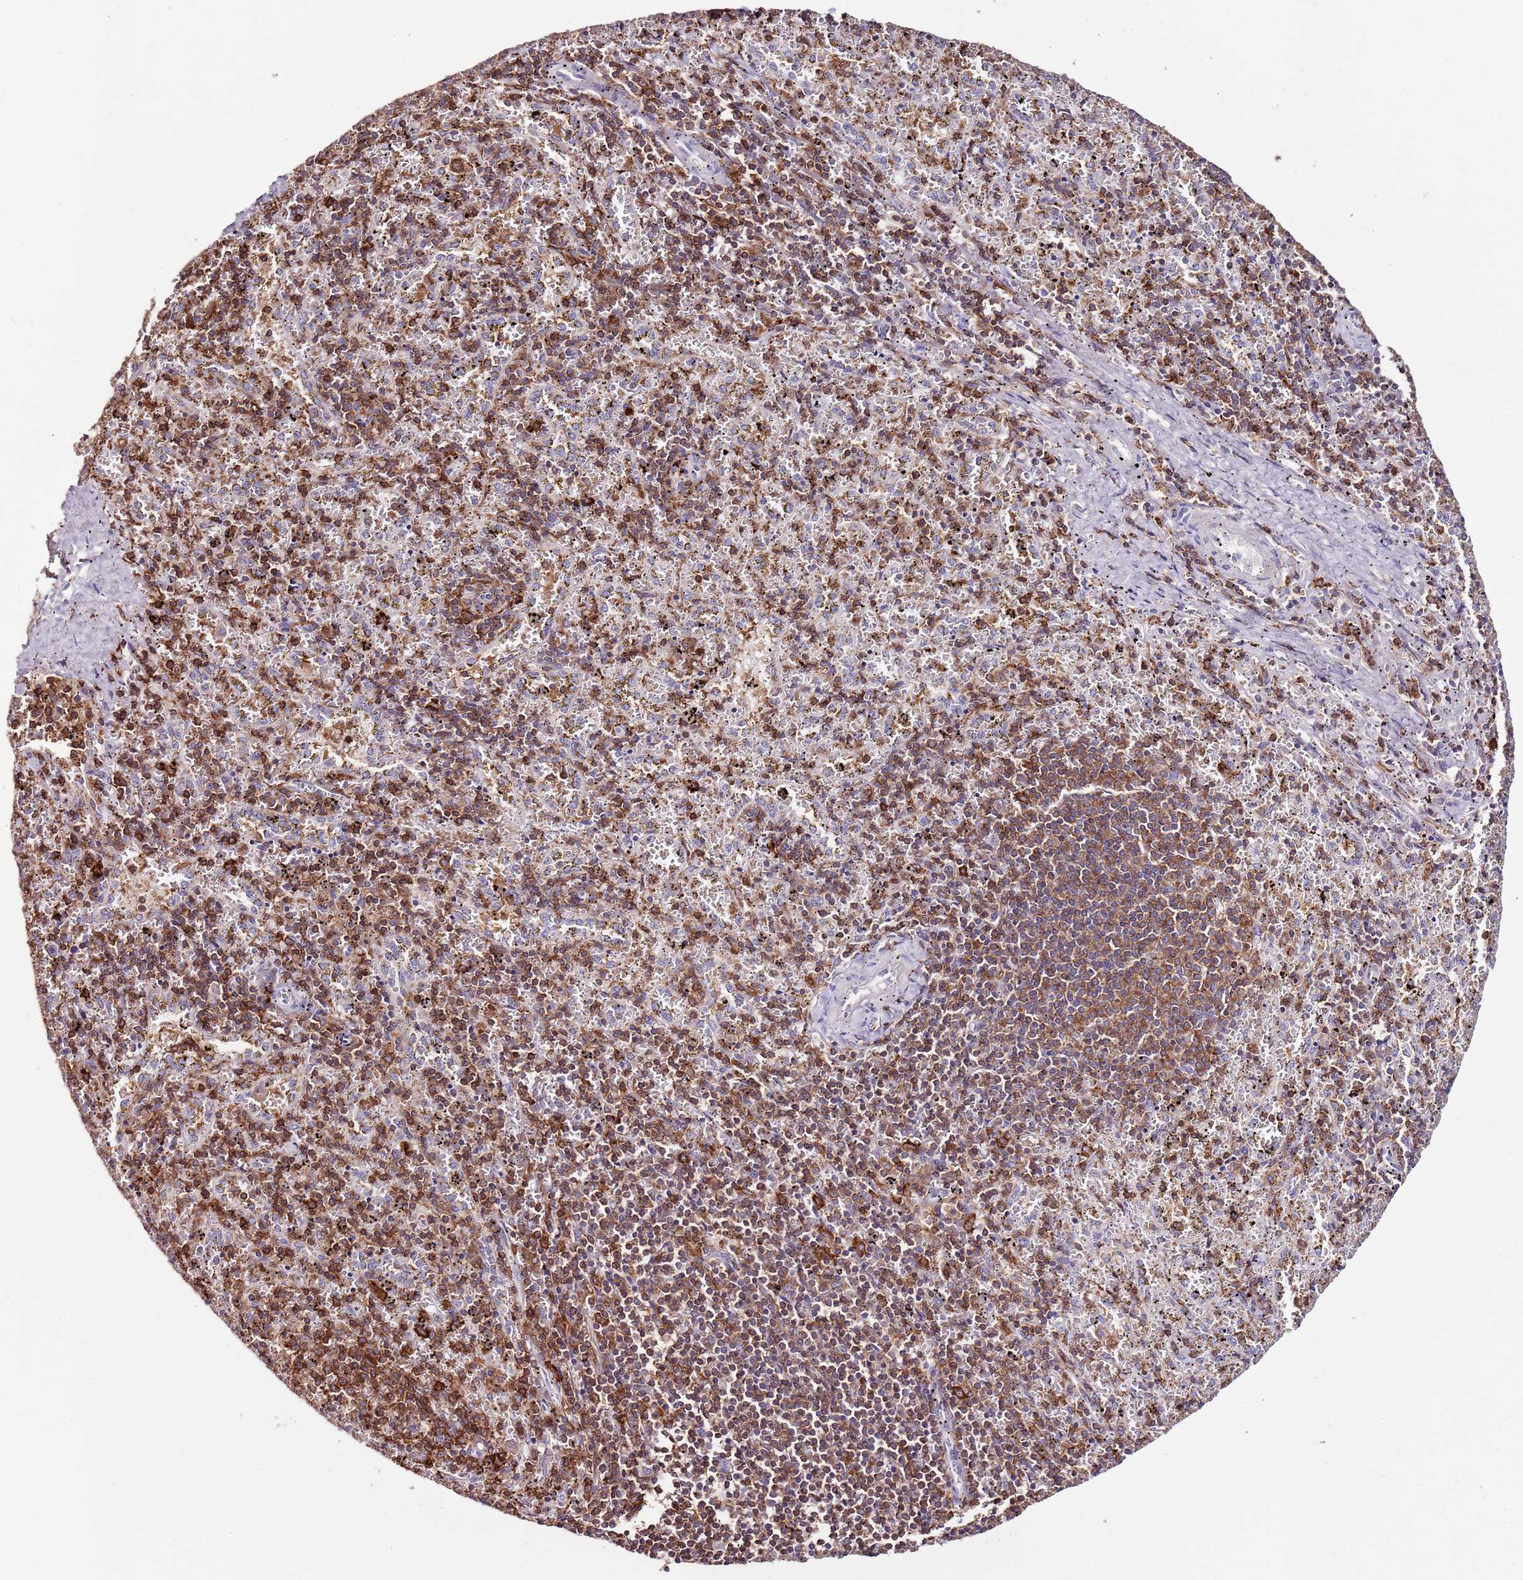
{"staining": {"intensity": "moderate", "quantity": "25%-75%", "location": "cytoplasmic/membranous"}, "tissue": "spleen", "cell_type": "Cells in red pulp", "image_type": "normal", "snomed": [{"axis": "morphology", "description": "Normal tissue, NOS"}, {"axis": "topography", "description": "Spleen"}], "caption": "Spleen stained with immunohistochemistry shows moderate cytoplasmic/membranous positivity in approximately 25%-75% of cells in red pulp. (Brightfield microscopy of DAB IHC at high magnification).", "gene": "ZSWIM1", "patient": {"sex": "male", "age": 11}}